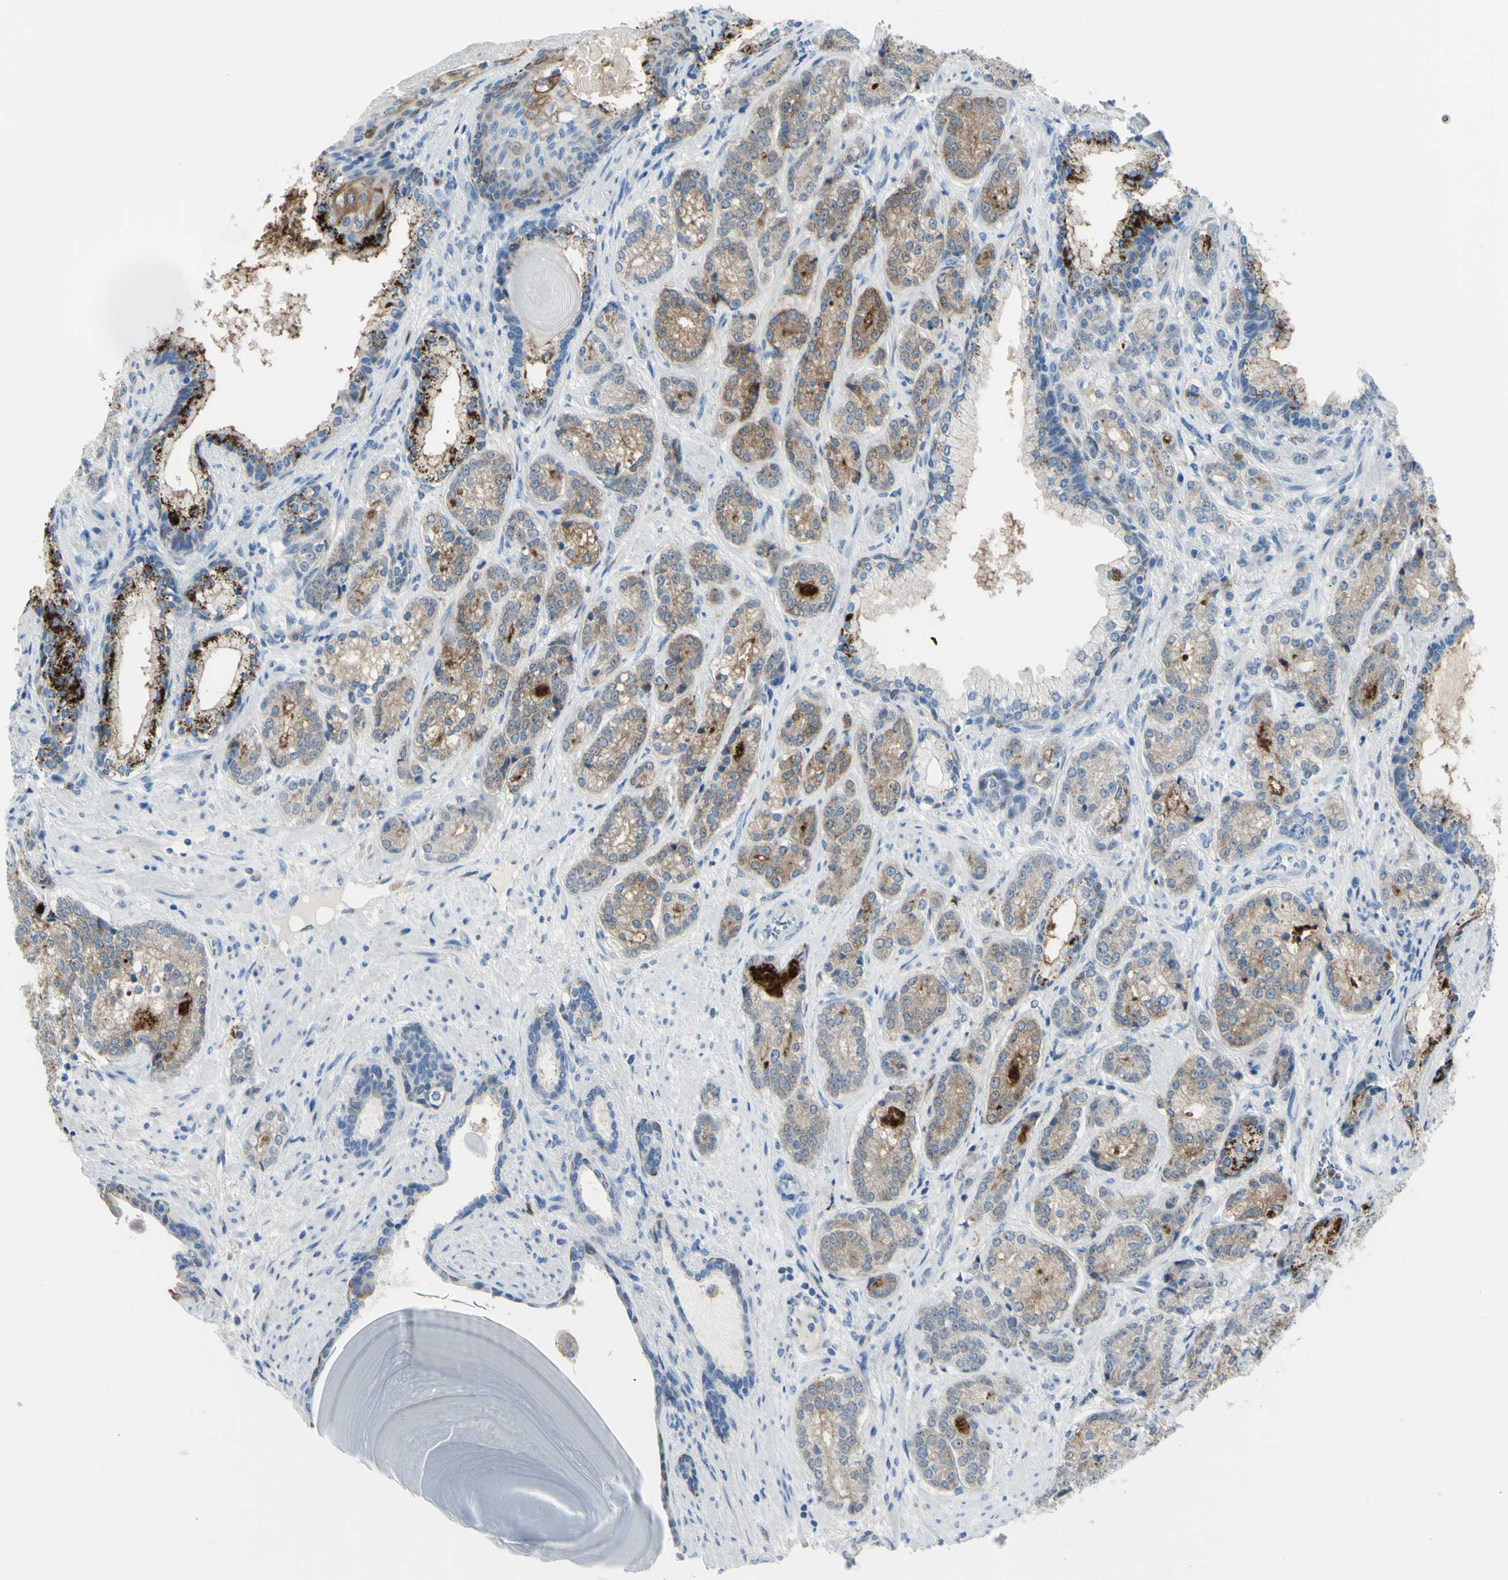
{"staining": {"intensity": "weak", "quantity": ">75%", "location": "cytoplasmic/membranous"}, "tissue": "prostate cancer", "cell_type": "Tumor cells", "image_type": "cancer", "snomed": [{"axis": "morphology", "description": "Adenocarcinoma, High grade"}, {"axis": "topography", "description": "Prostate"}], "caption": "Immunohistochemical staining of human prostate cancer (high-grade adenocarcinoma) reveals low levels of weak cytoplasmic/membranous staining in about >75% of tumor cells.", "gene": "ZNF557", "patient": {"sex": "male", "age": 61}}